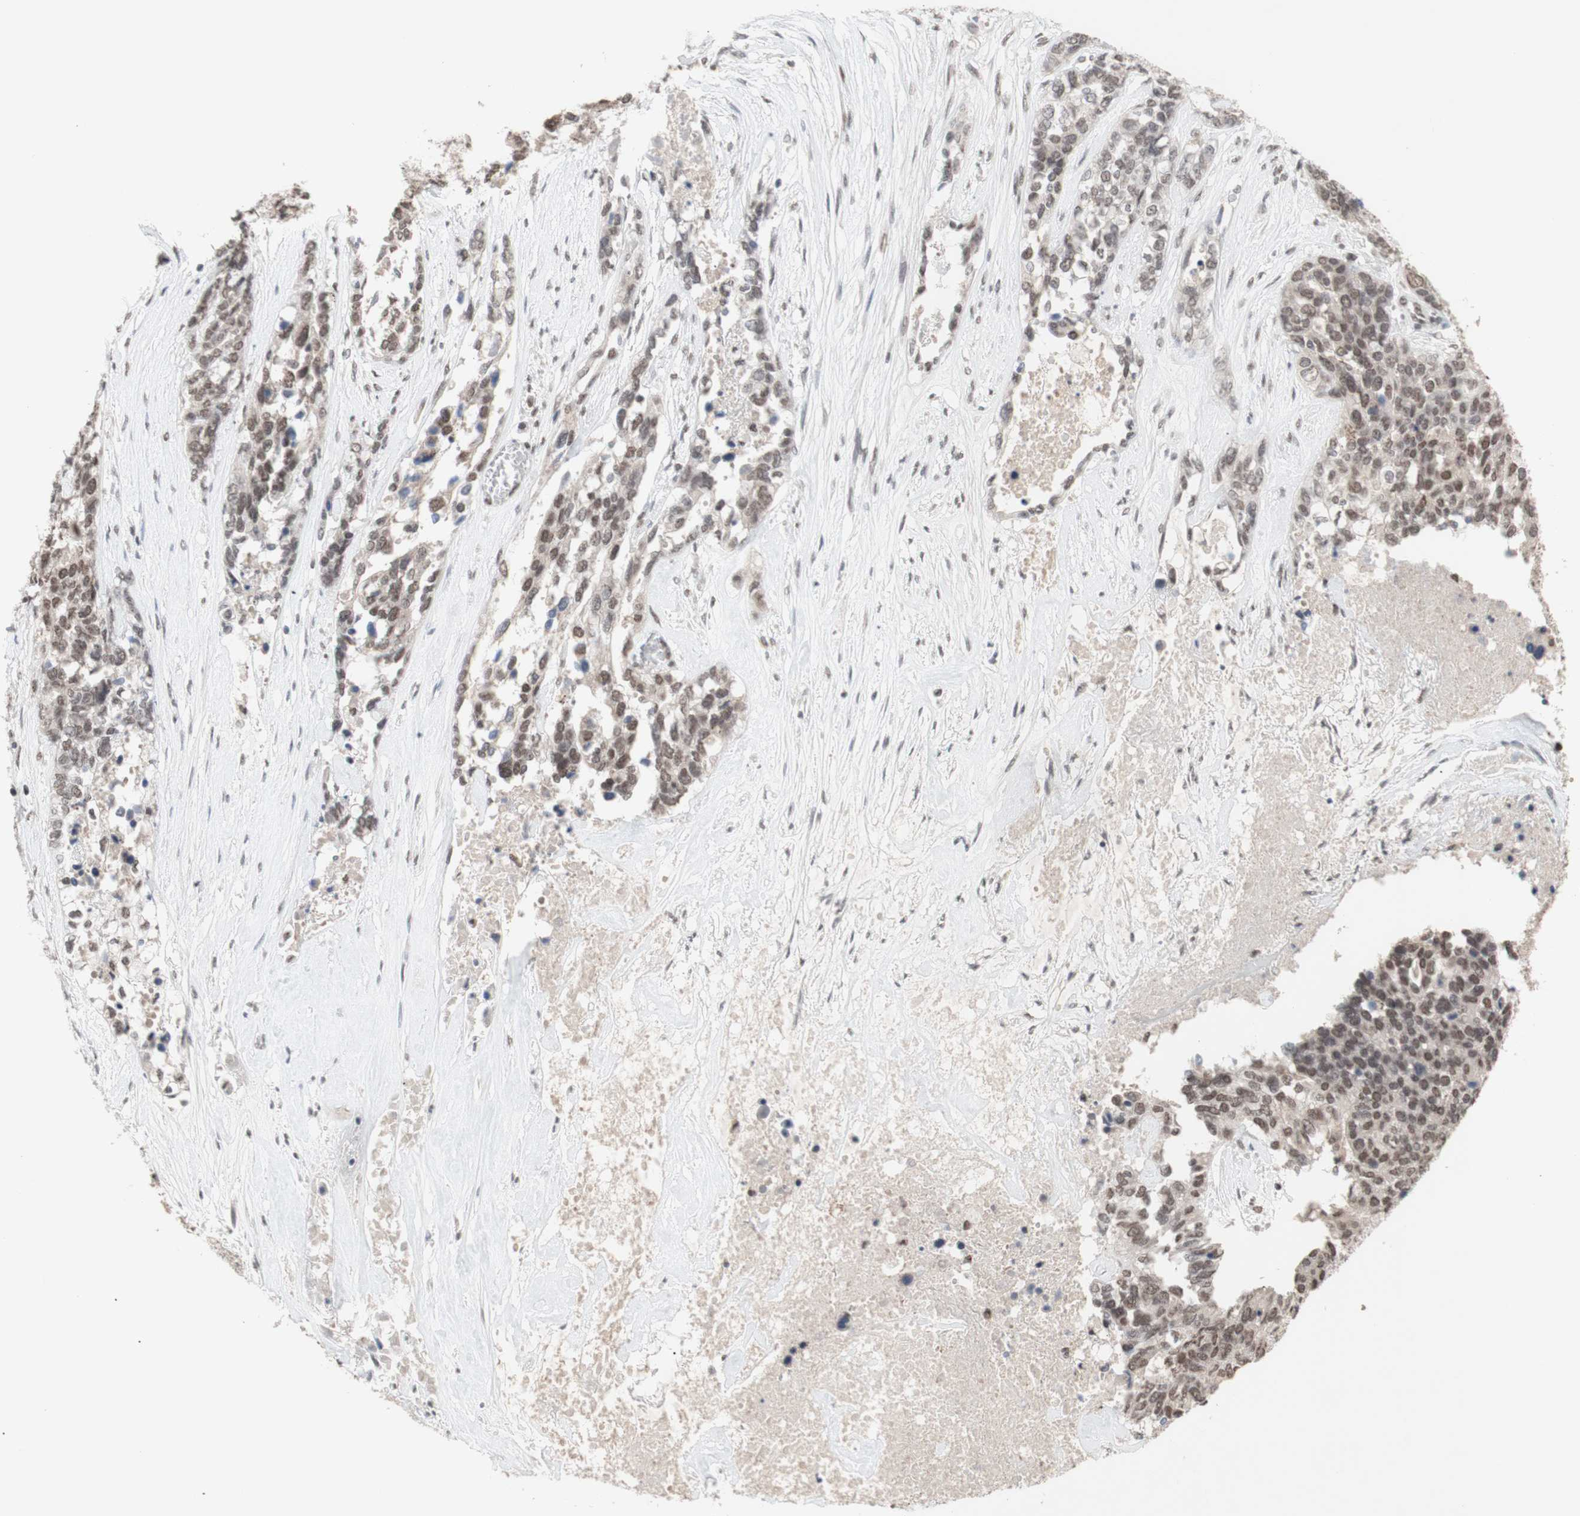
{"staining": {"intensity": "weak", "quantity": ">75%", "location": "nuclear"}, "tissue": "ovarian cancer", "cell_type": "Tumor cells", "image_type": "cancer", "snomed": [{"axis": "morphology", "description": "Cystadenocarcinoma, serous, NOS"}, {"axis": "topography", "description": "Ovary"}], "caption": "Tumor cells show low levels of weak nuclear staining in about >75% of cells in ovarian serous cystadenocarcinoma.", "gene": "SFPQ", "patient": {"sex": "female", "age": 44}}